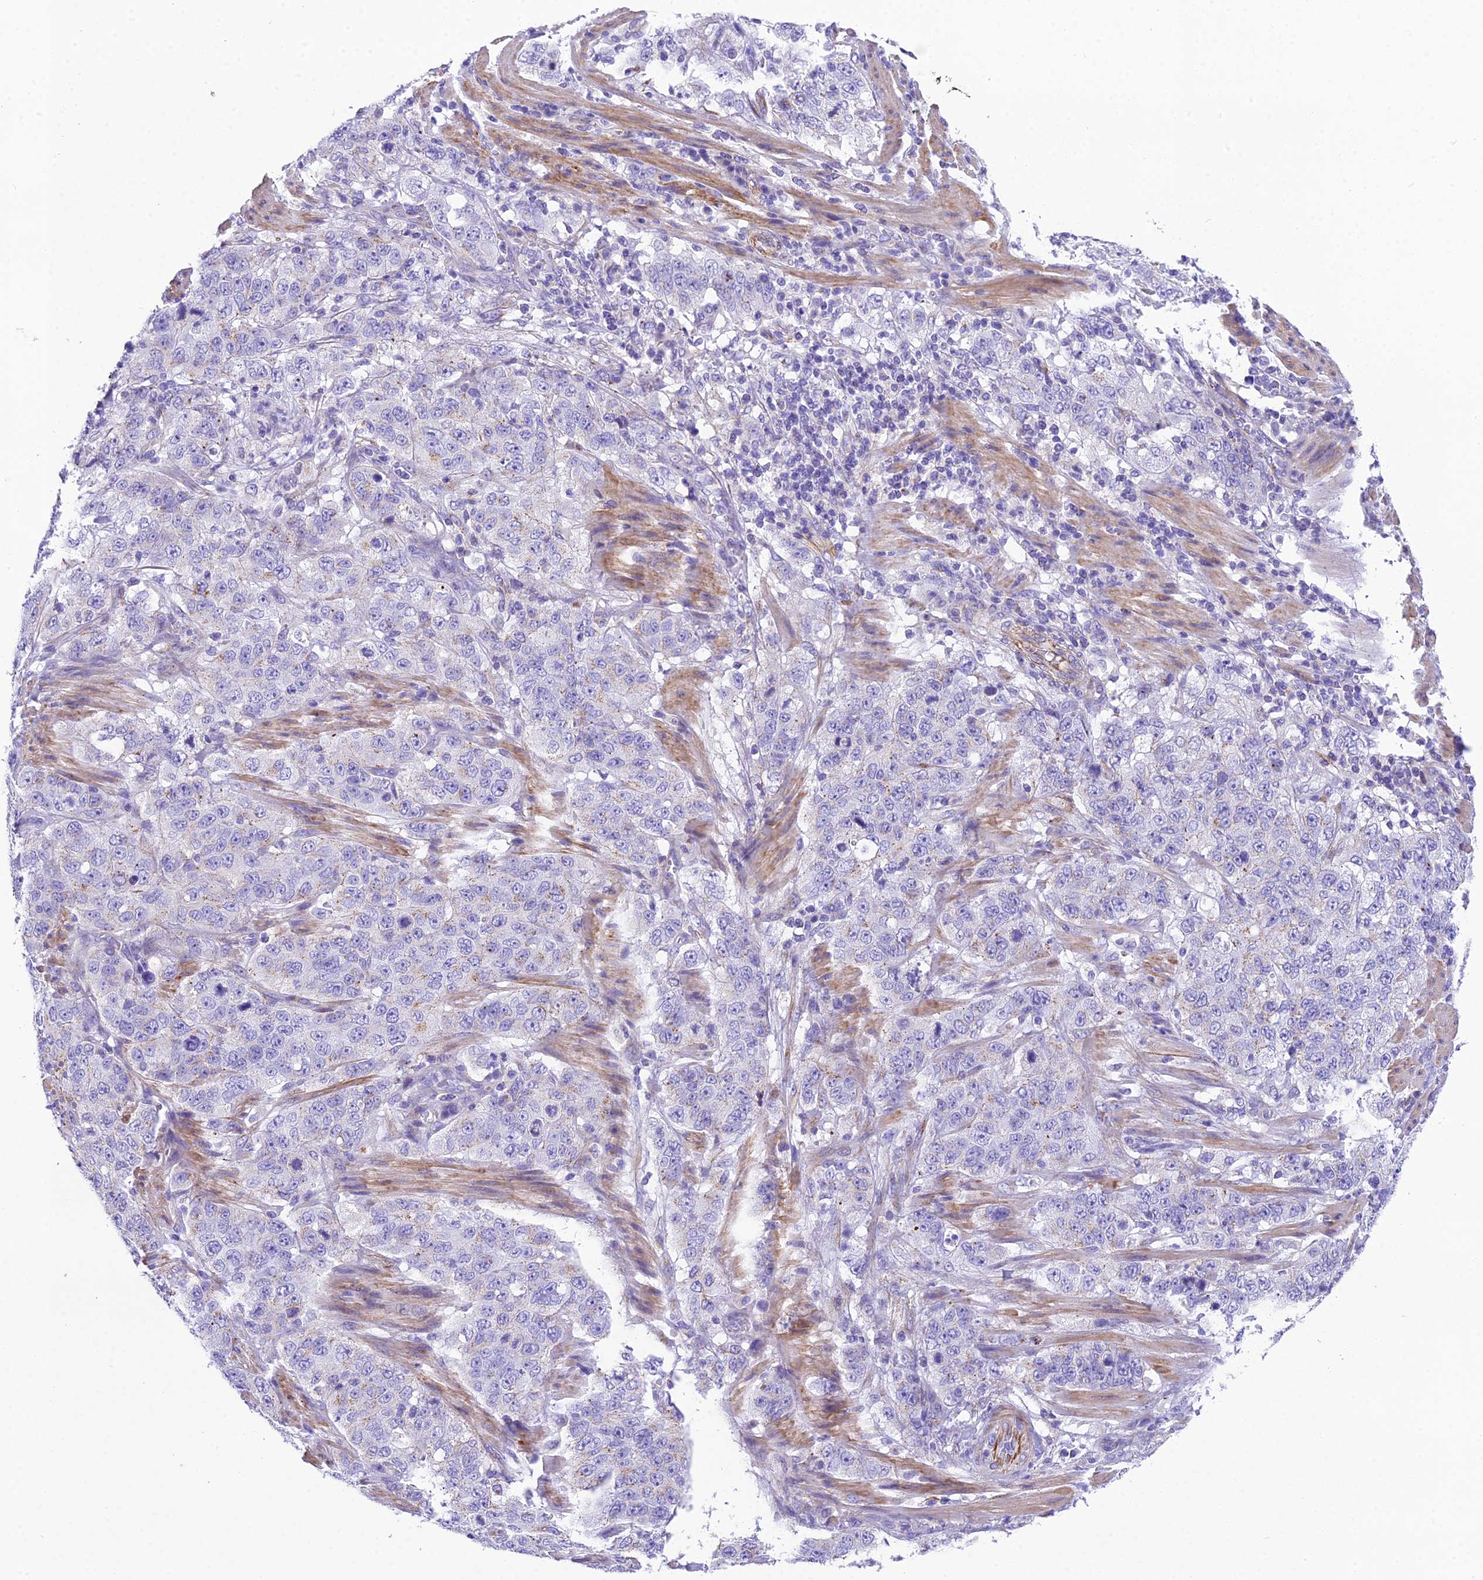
{"staining": {"intensity": "negative", "quantity": "none", "location": "none"}, "tissue": "stomach cancer", "cell_type": "Tumor cells", "image_type": "cancer", "snomed": [{"axis": "morphology", "description": "Adenocarcinoma, NOS"}, {"axis": "topography", "description": "Stomach"}], "caption": "Stomach cancer (adenocarcinoma) was stained to show a protein in brown. There is no significant positivity in tumor cells.", "gene": "GFRA1", "patient": {"sex": "male", "age": 48}}